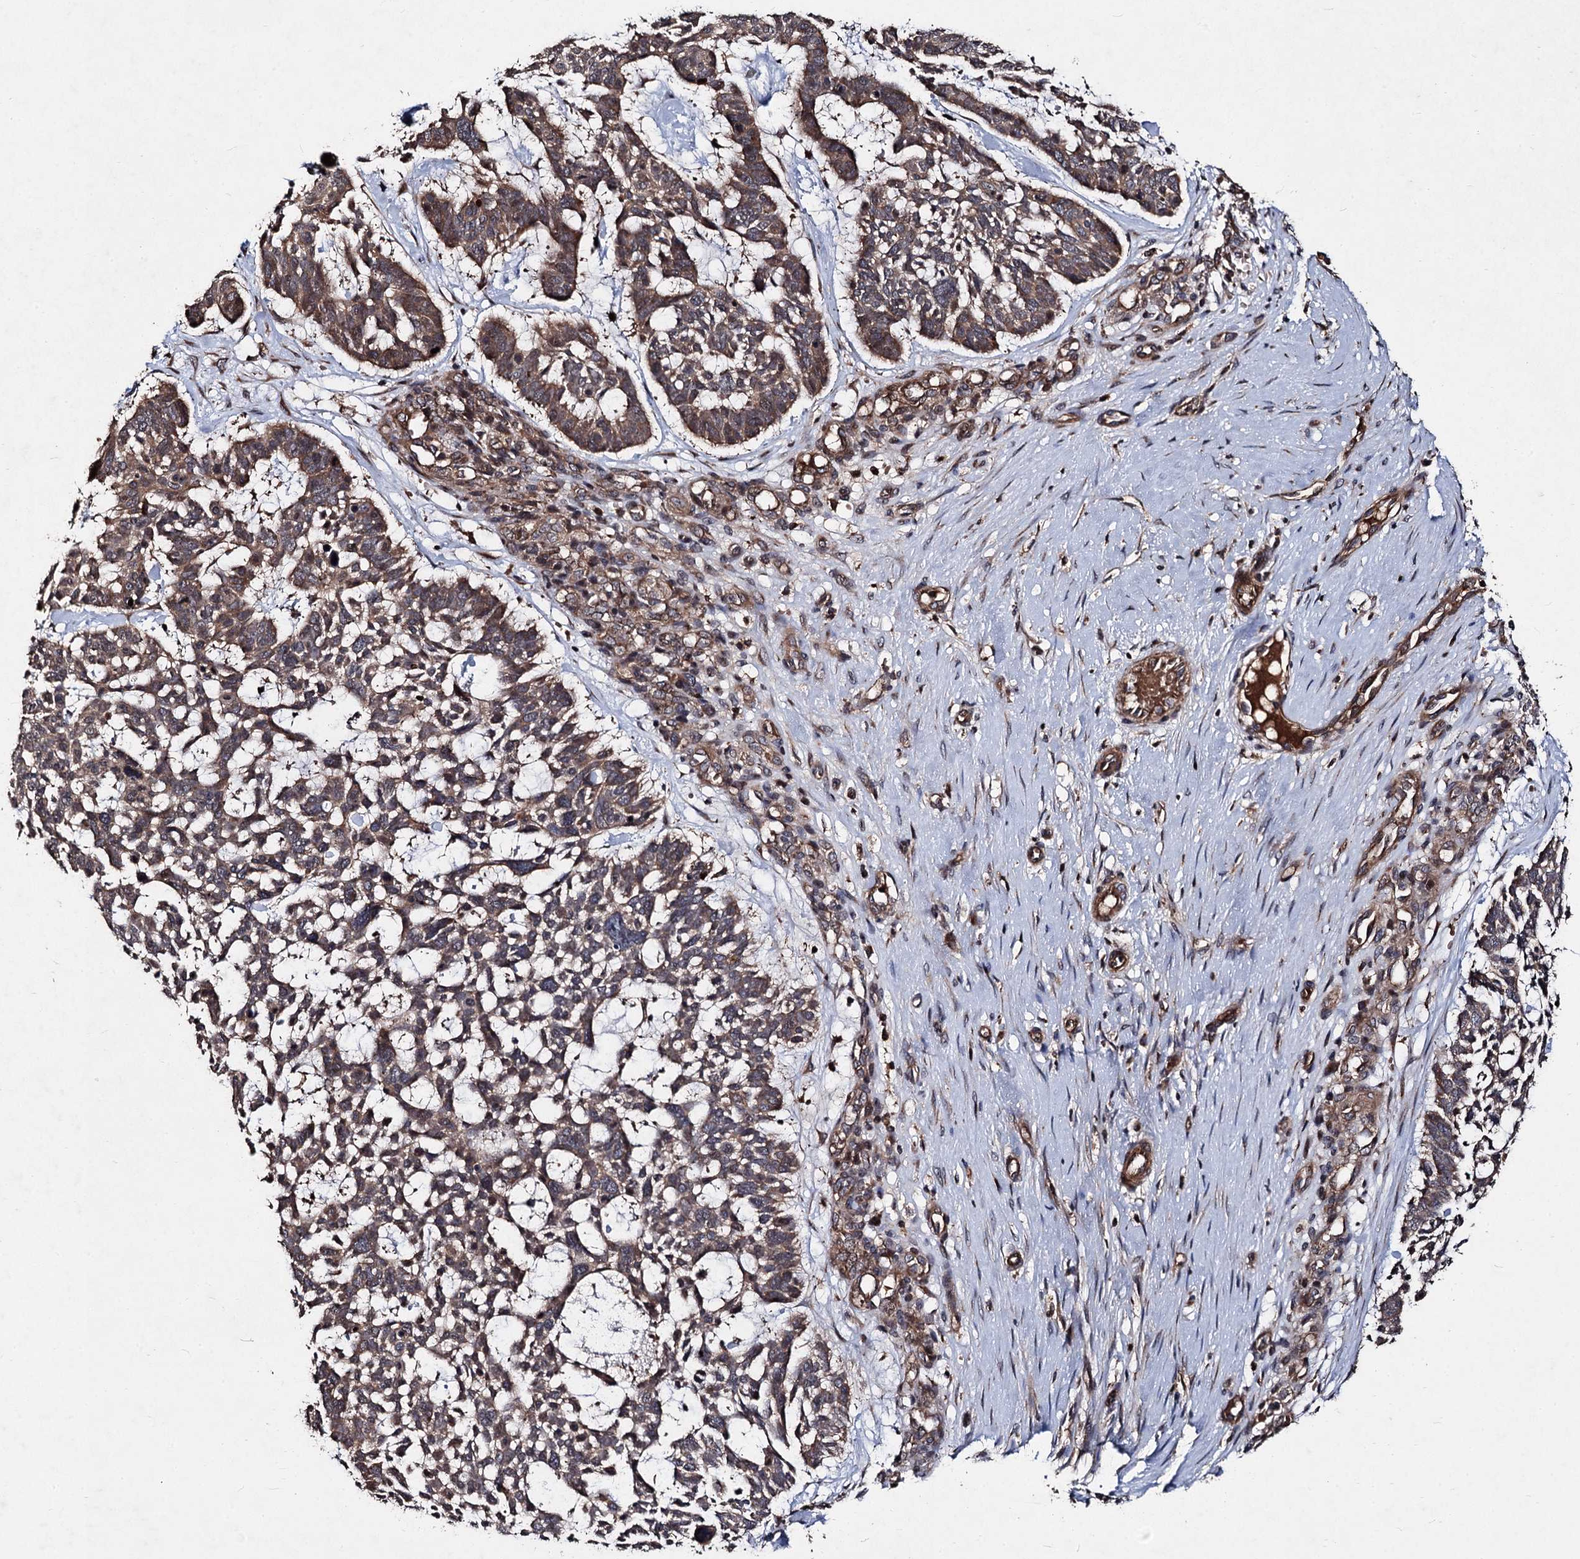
{"staining": {"intensity": "moderate", "quantity": ">75%", "location": "cytoplasmic/membranous"}, "tissue": "skin cancer", "cell_type": "Tumor cells", "image_type": "cancer", "snomed": [{"axis": "morphology", "description": "Basal cell carcinoma"}, {"axis": "topography", "description": "Skin"}], "caption": "The immunohistochemical stain shows moderate cytoplasmic/membranous expression in tumor cells of basal cell carcinoma (skin) tissue. Using DAB (brown) and hematoxylin (blue) stains, captured at high magnification using brightfield microscopy.", "gene": "BCL2L2", "patient": {"sex": "male", "age": 88}}